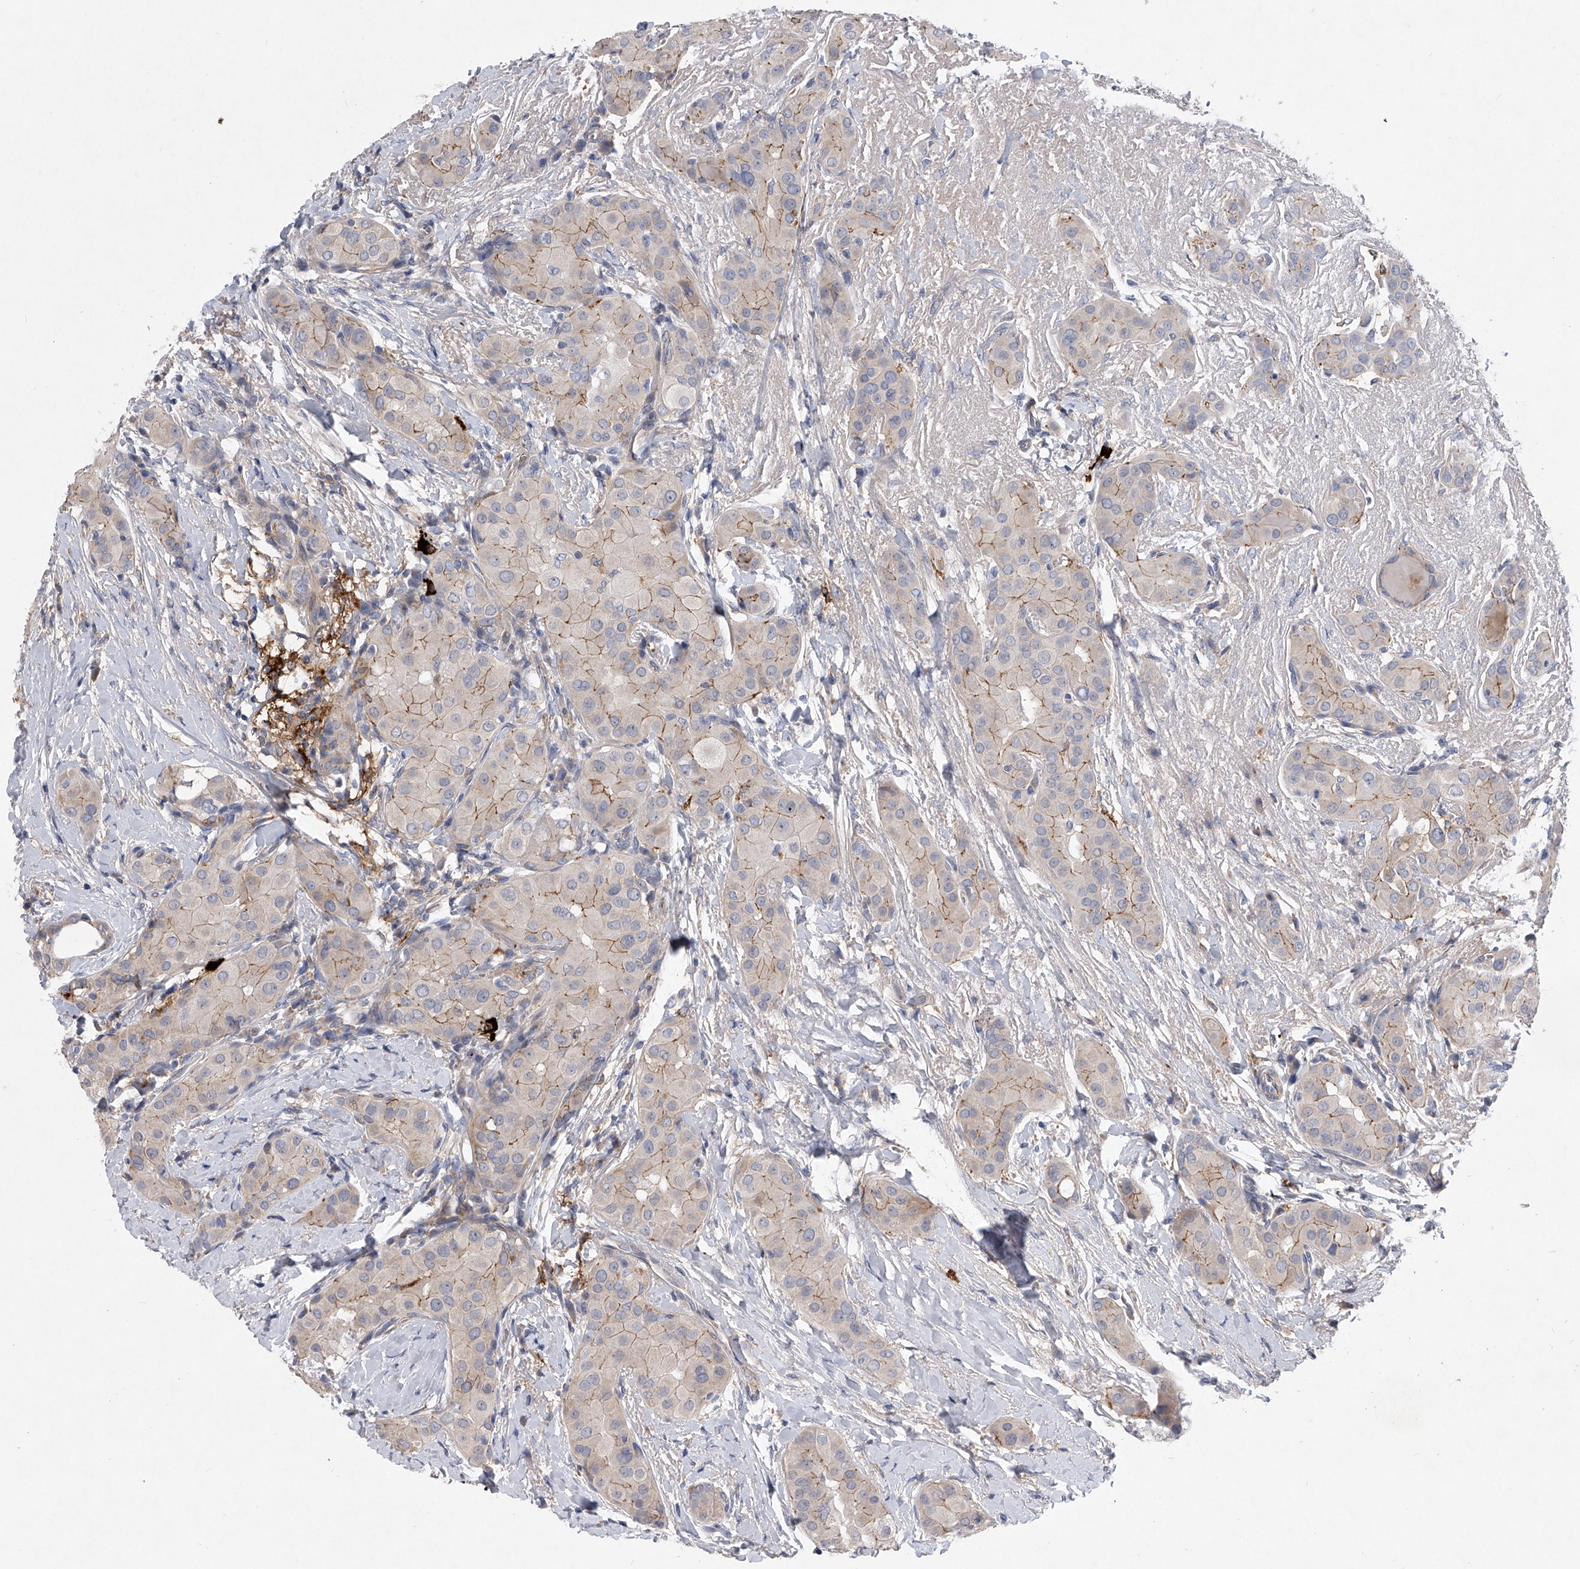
{"staining": {"intensity": "moderate", "quantity": "25%-75%", "location": "cytoplasmic/membranous"}, "tissue": "thyroid cancer", "cell_type": "Tumor cells", "image_type": "cancer", "snomed": [{"axis": "morphology", "description": "Papillary adenocarcinoma, NOS"}, {"axis": "topography", "description": "Thyroid gland"}], "caption": "A high-resolution image shows IHC staining of papillary adenocarcinoma (thyroid), which exhibits moderate cytoplasmic/membranous expression in approximately 25%-75% of tumor cells.", "gene": "MINDY4", "patient": {"sex": "male", "age": 33}}